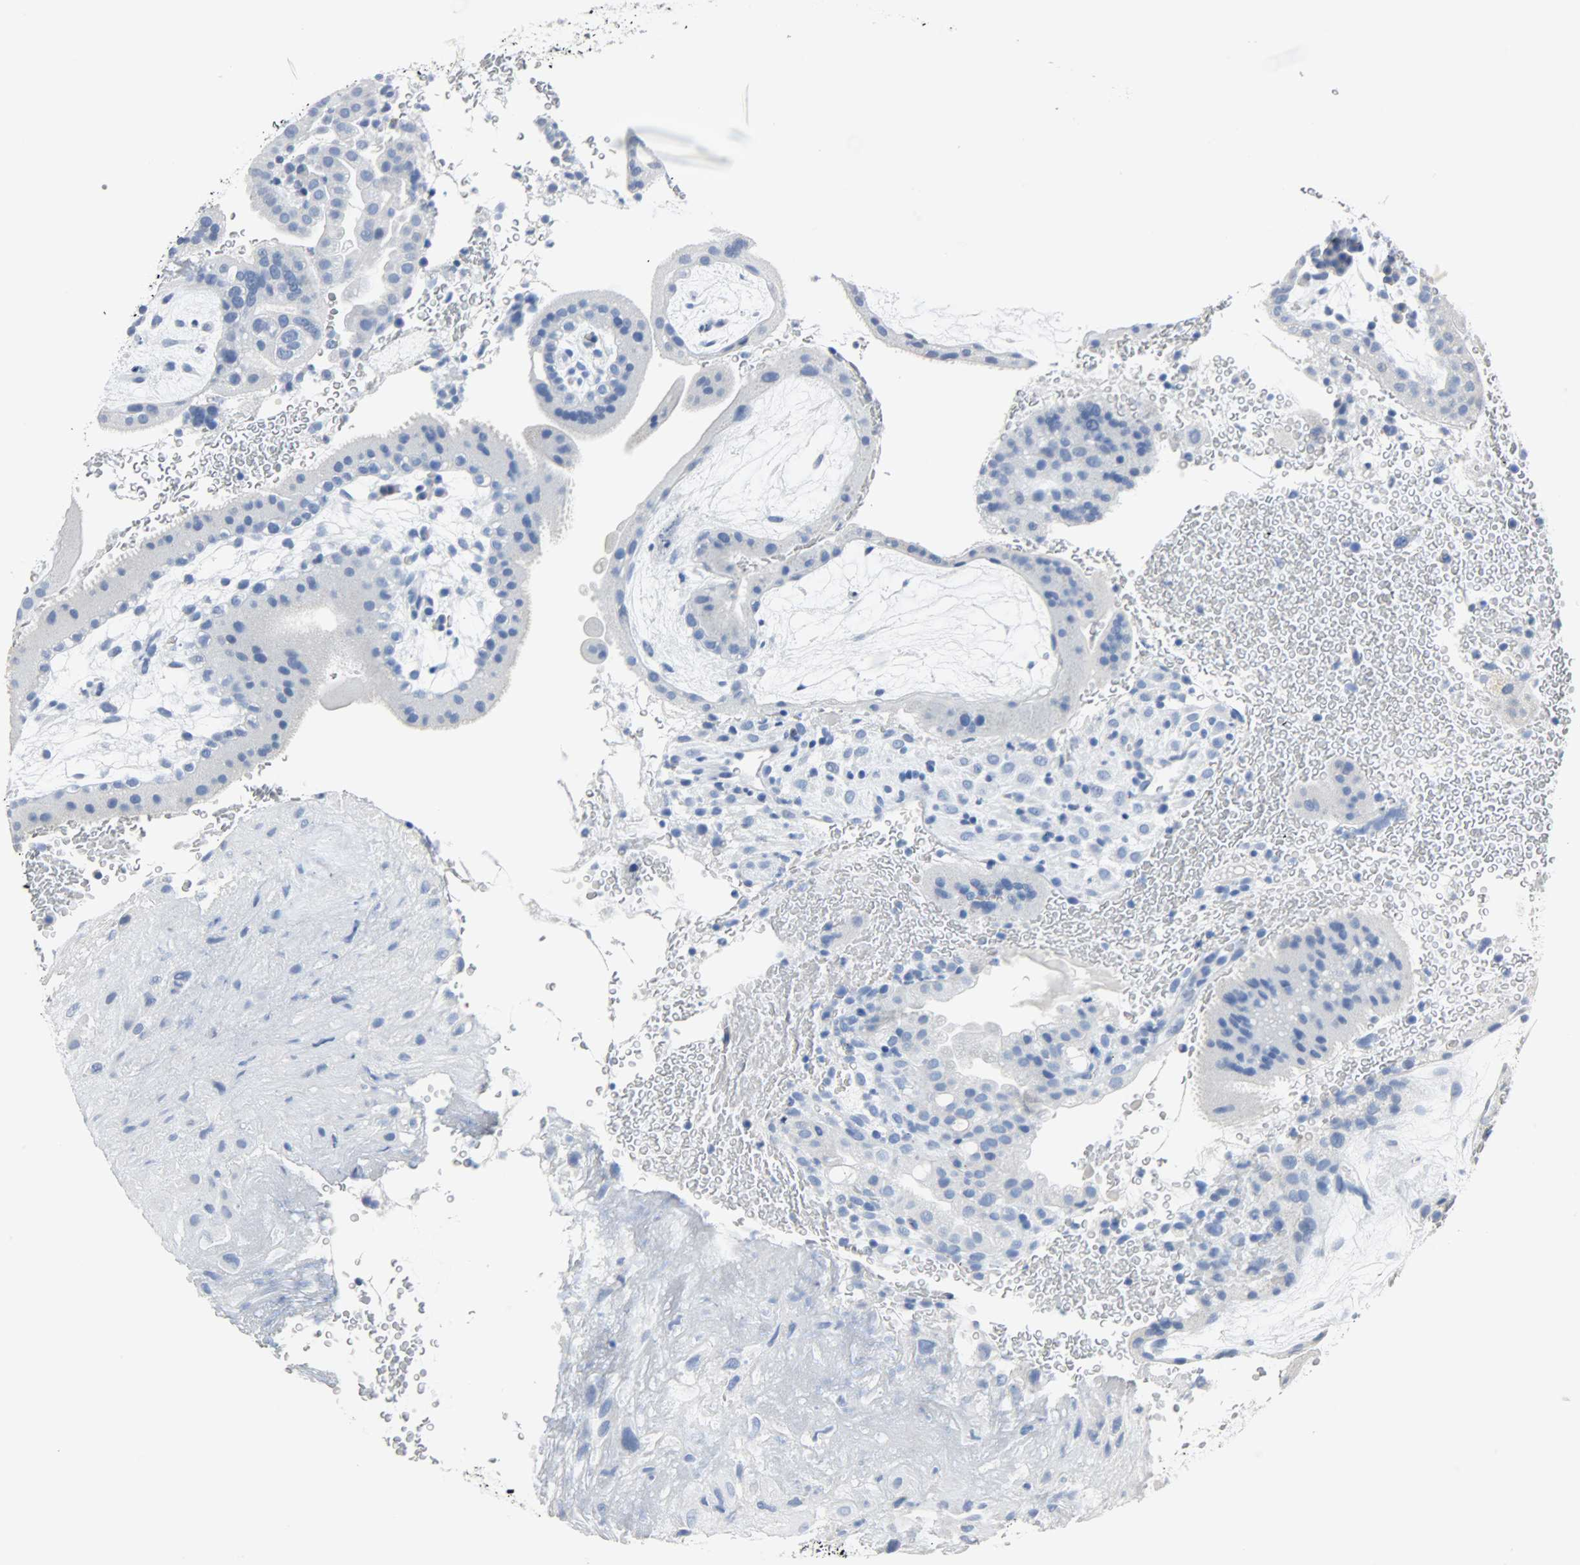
{"staining": {"intensity": "negative", "quantity": "none", "location": "none"}, "tissue": "placenta", "cell_type": "Decidual cells", "image_type": "normal", "snomed": [{"axis": "morphology", "description": "Normal tissue, NOS"}, {"axis": "topography", "description": "Placenta"}], "caption": "High magnification brightfield microscopy of normal placenta stained with DAB (3,3'-diaminobenzidine) (brown) and counterstained with hematoxylin (blue): decidual cells show no significant staining. Nuclei are stained in blue.", "gene": "CA3", "patient": {"sex": "female", "age": 19}}